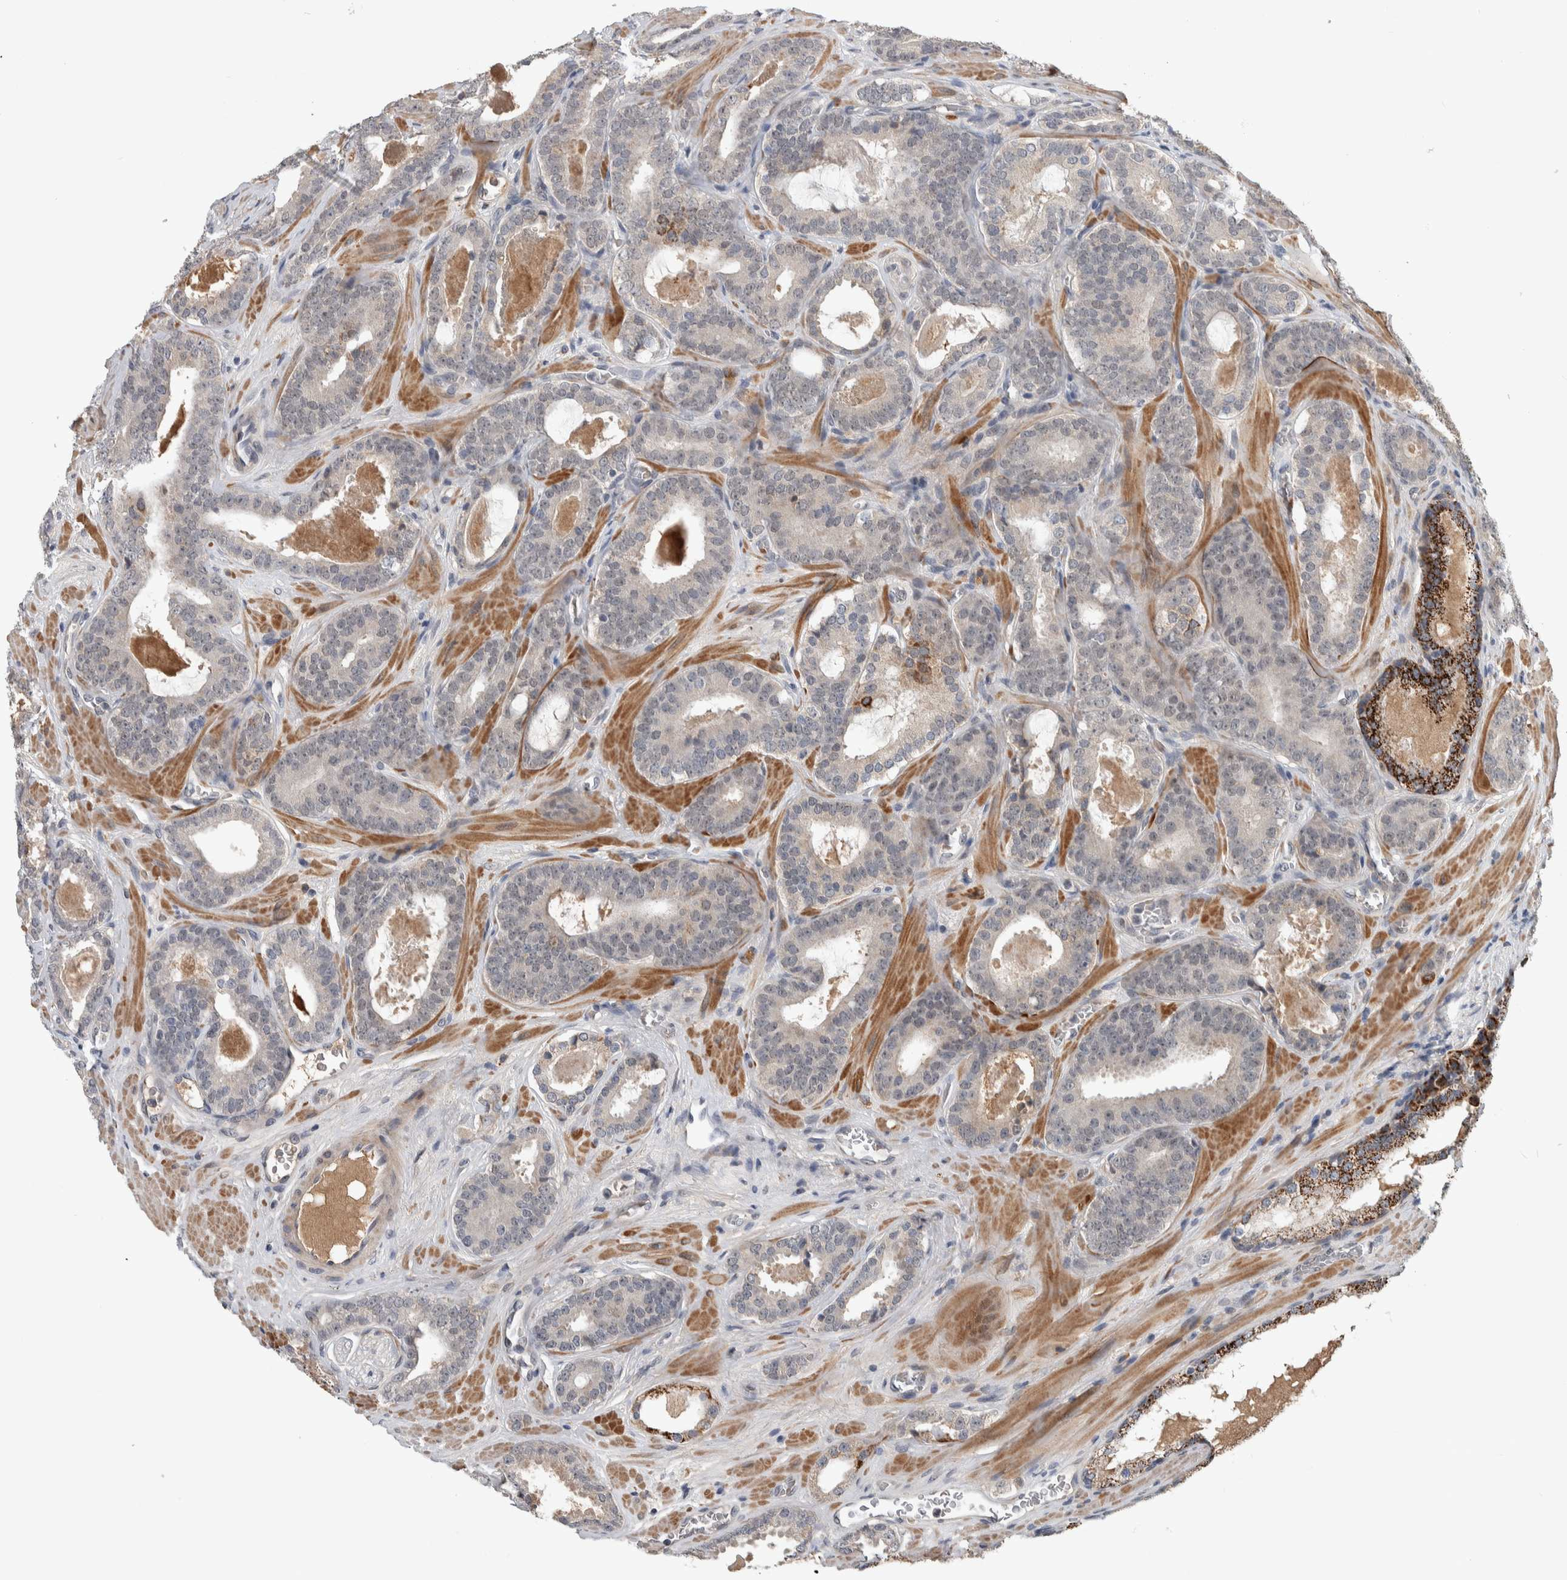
{"staining": {"intensity": "weak", "quantity": "<25%", "location": "cytoplasmic/membranous"}, "tissue": "prostate cancer", "cell_type": "Tumor cells", "image_type": "cancer", "snomed": [{"axis": "morphology", "description": "Adenocarcinoma, High grade"}, {"axis": "topography", "description": "Prostate"}], "caption": "Human prostate cancer (adenocarcinoma (high-grade)) stained for a protein using immunohistochemistry demonstrates no staining in tumor cells.", "gene": "CHRM3", "patient": {"sex": "male", "age": 60}}